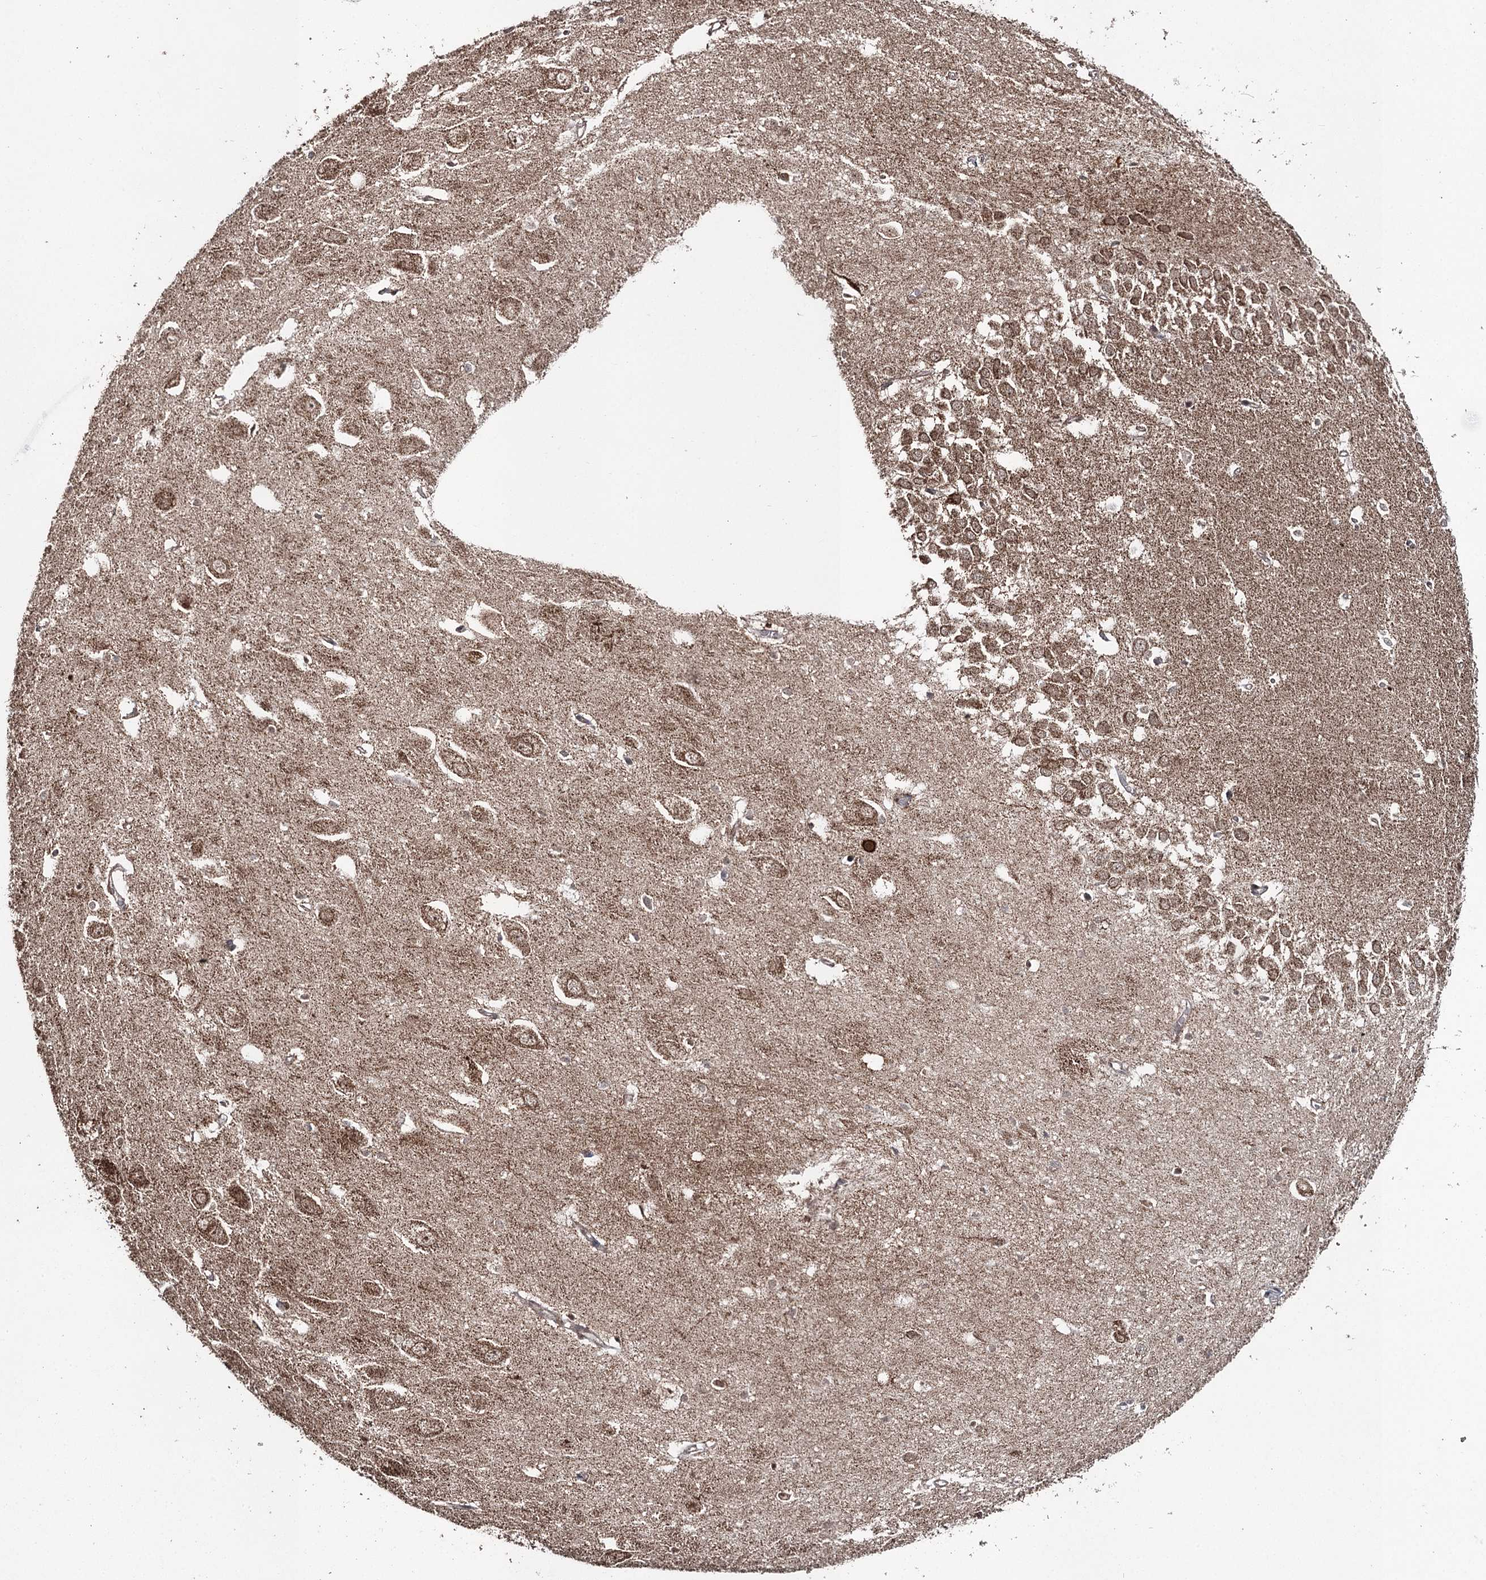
{"staining": {"intensity": "weak", "quantity": ">75%", "location": "cytoplasmic/membranous"}, "tissue": "hippocampus", "cell_type": "Glial cells", "image_type": "normal", "snomed": [{"axis": "morphology", "description": "Normal tissue, NOS"}, {"axis": "topography", "description": "Hippocampus"}], "caption": "Immunohistochemistry staining of normal hippocampus, which demonstrates low levels of weak cytoplasmic/membranous expression in about >75% of glial cells indicating weak cytoplasmic/membranous protein expression. The staining was performed using DAB (brown) for protein detection and nuclei were counterstained in hematoxylin (blue).", "gene": "PDHX", "patient": {"sex": "female", "age": 64}}